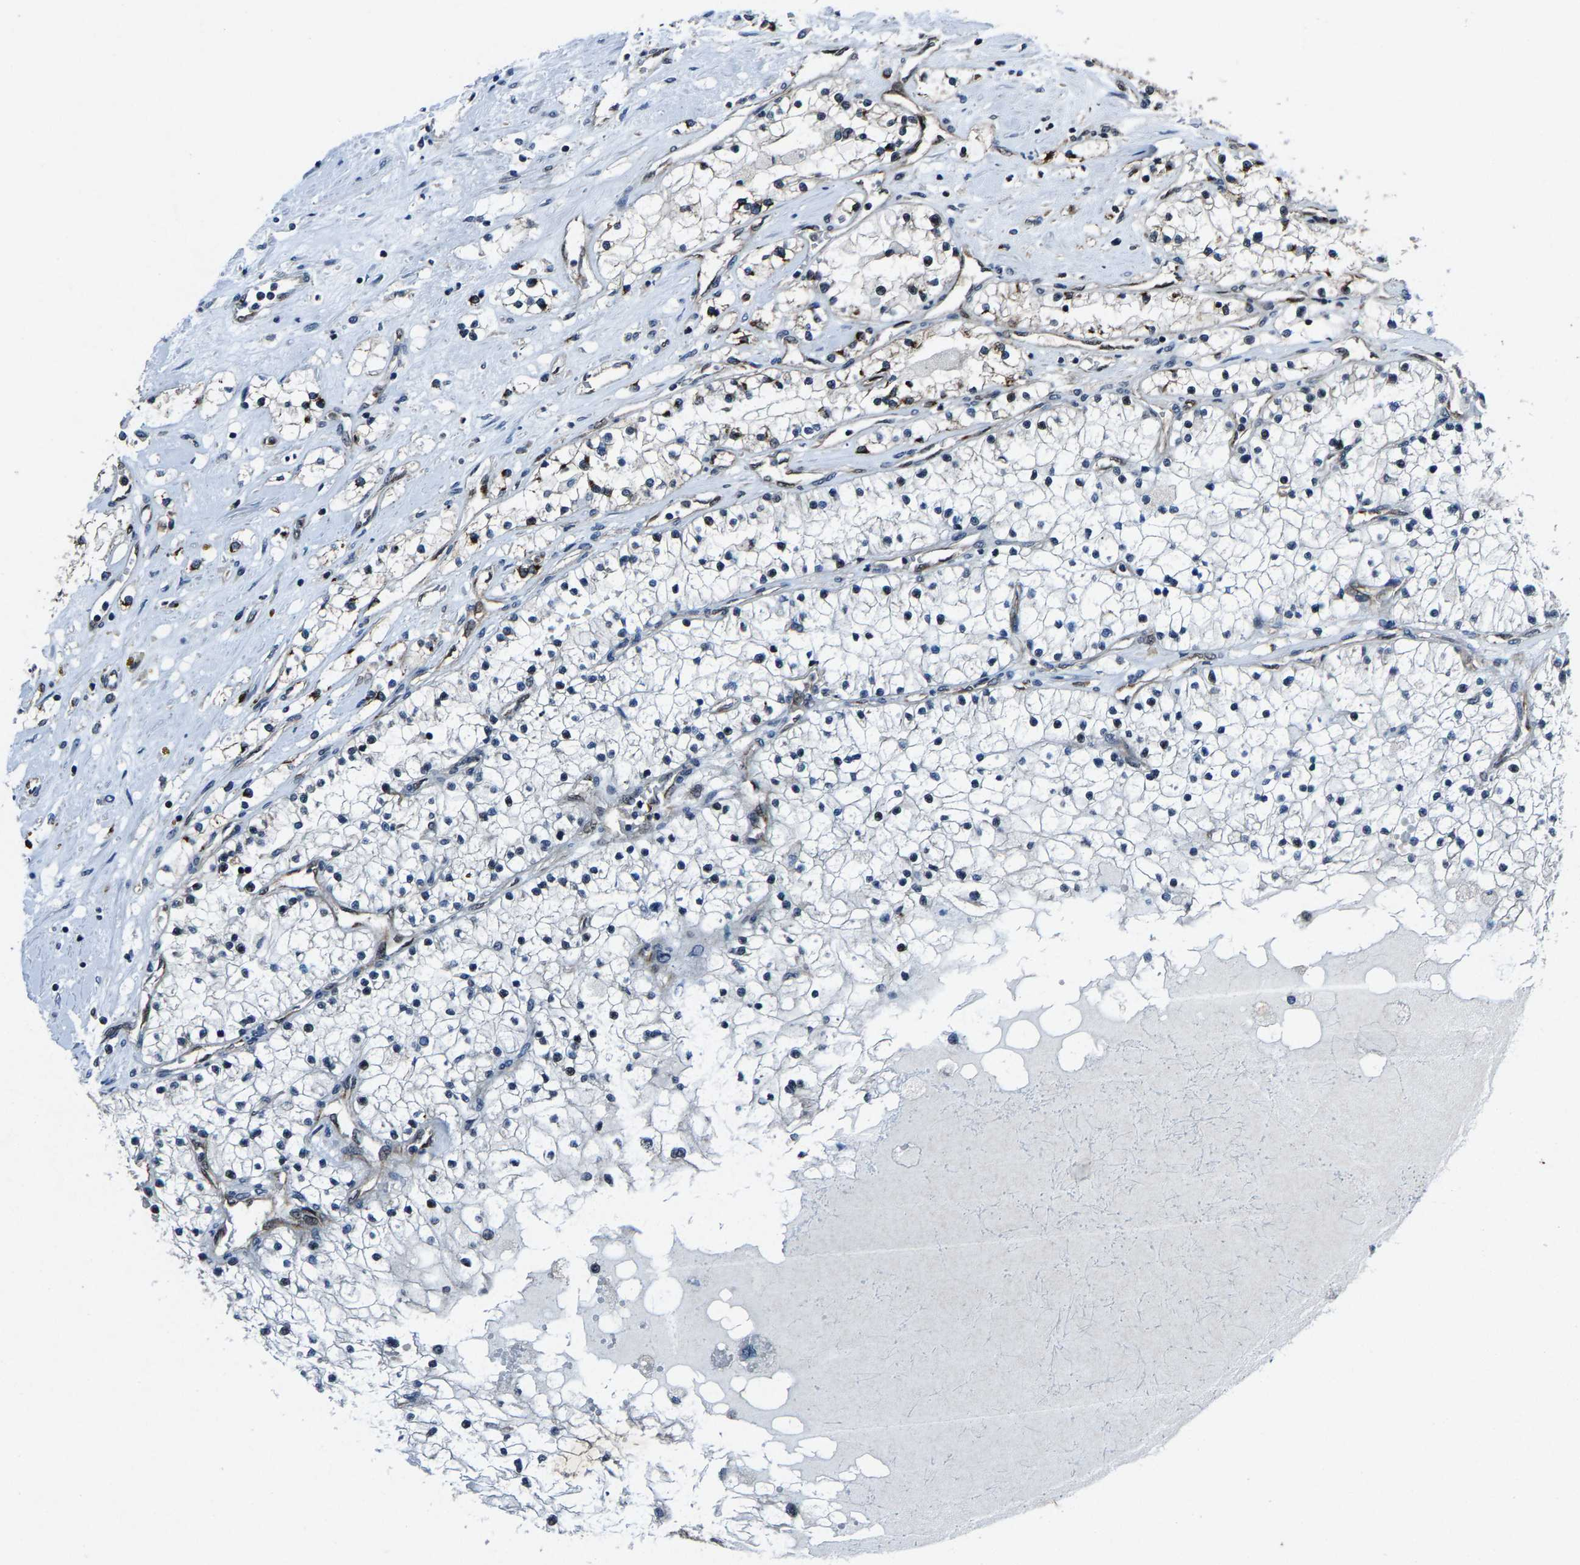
{"staining": {"intensity": "moderate", "quantity": "<25%", "location": "cytoplasmic/membranous"}, "tissue": "renal cancer", "cell_type": "Tumor cells", "image_type": "cancer", "snomed": [{"axis": "morphology", "description": "Adenocarcinoma, NOS"}, {"axis": "topography", "description": "Kidney"}], "caption": "This micrograph shows immunohistochemistry staining of renal cancer (adenocarcinoma), with low moderate cytoplasmic/membranous positivity in approximately <25% of tumor cells.", "gene": "ATXN3", "patient": {"sex": "male", "age": 68}}